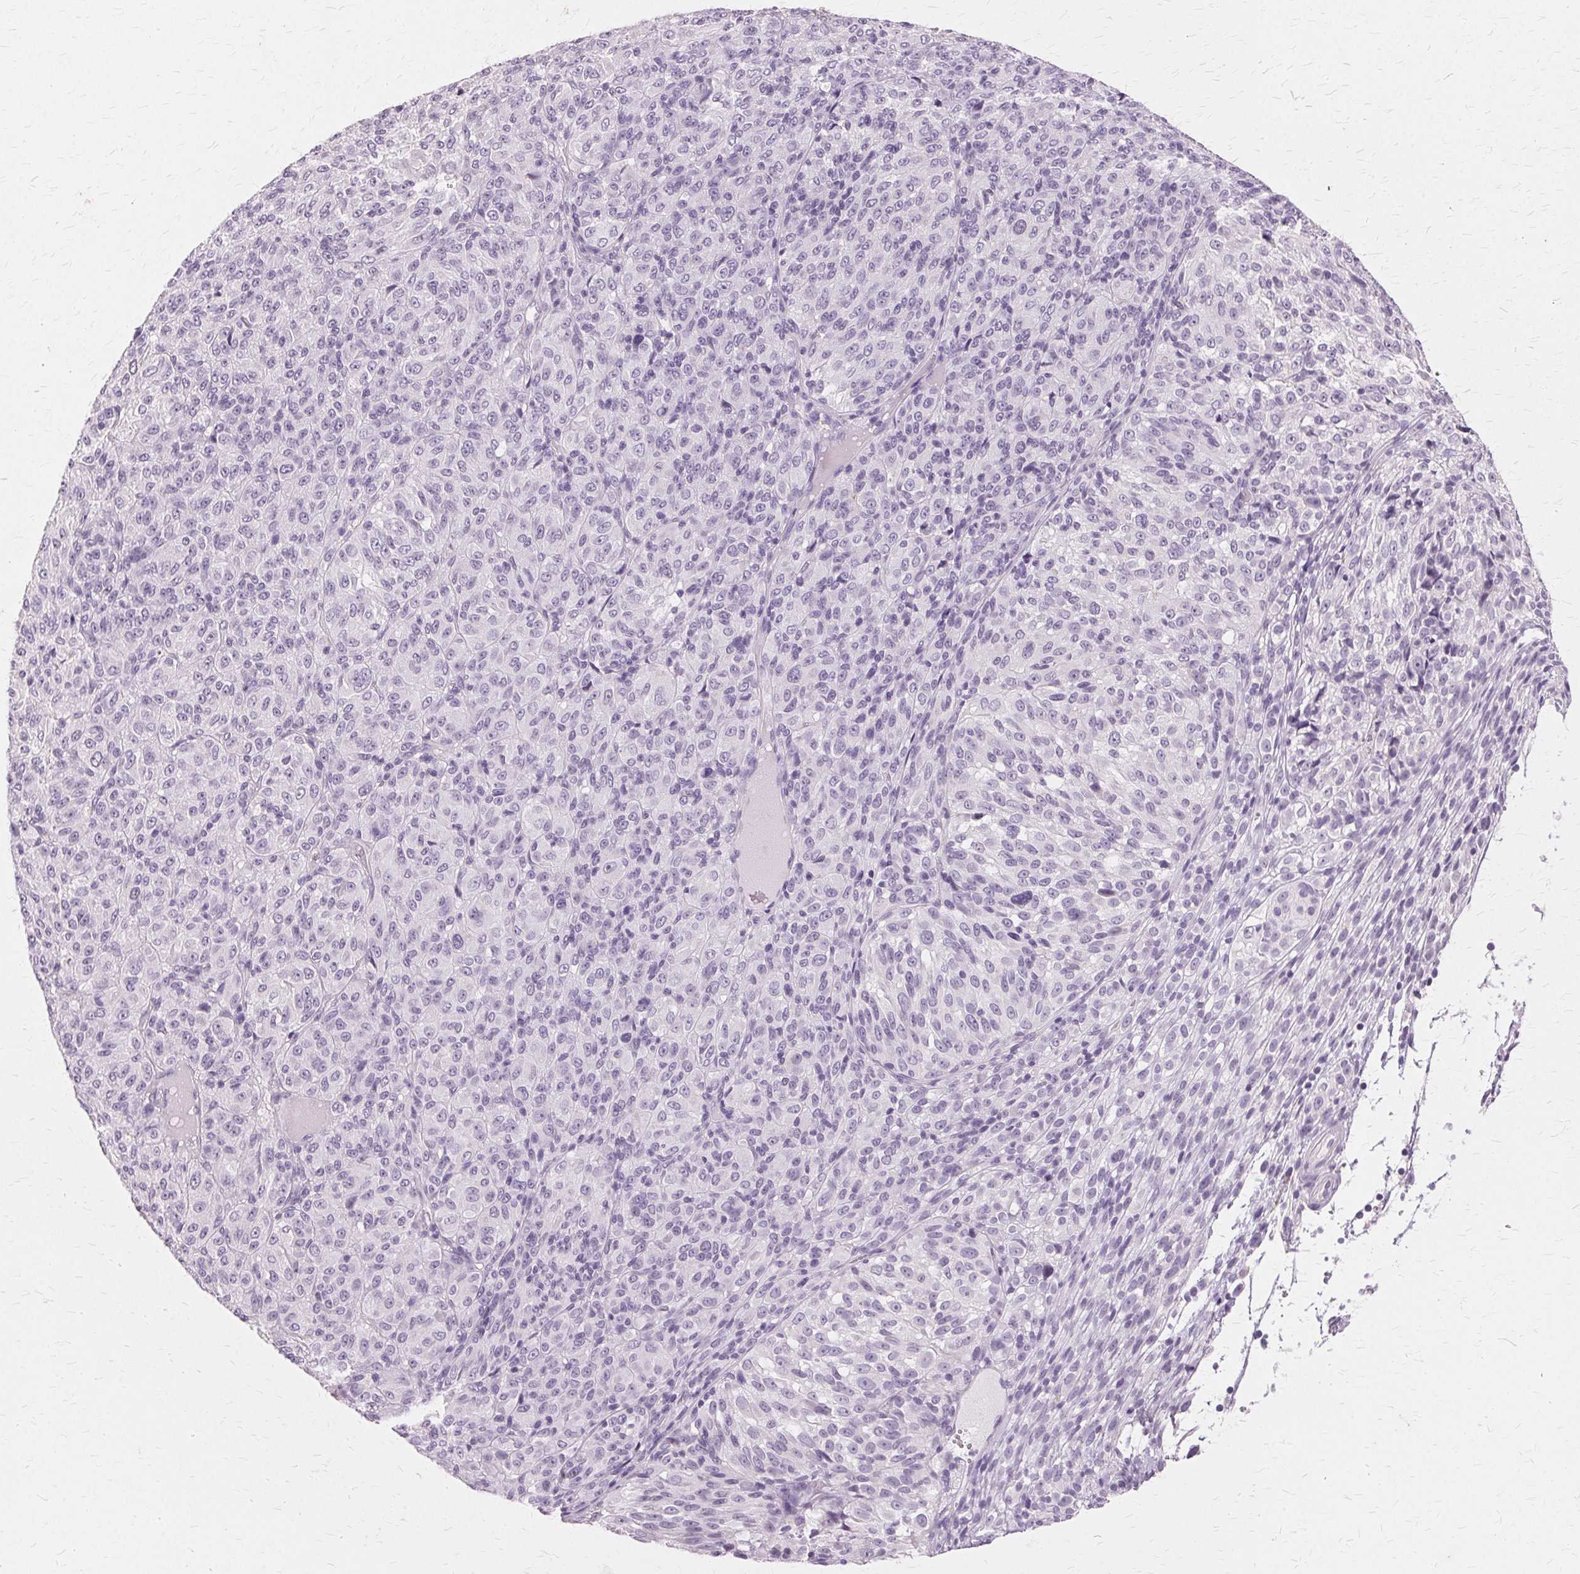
{"staining": {"intensity": "negative", "quantity": "none", "location": "none"}, "tissue": "melanoma", "cell_type": "Tumor cells", "image_type": "cancer", "snomed": [{"axis": "morphology", "description": "Malignant melanoma, Metastatic site"}, {"axis": "topography", "description": "Brain"}], "caption": "Immunohistochemistry (IHC) of human malignant melanoma (metastatic site) displays no expression in tumor cells. The staining is performed using DAB brown chromogen with nuclei counter-stained in using hematoxylin.", "gene": "SLC45A3", "patient": {"sex": "female", "age": 56}}